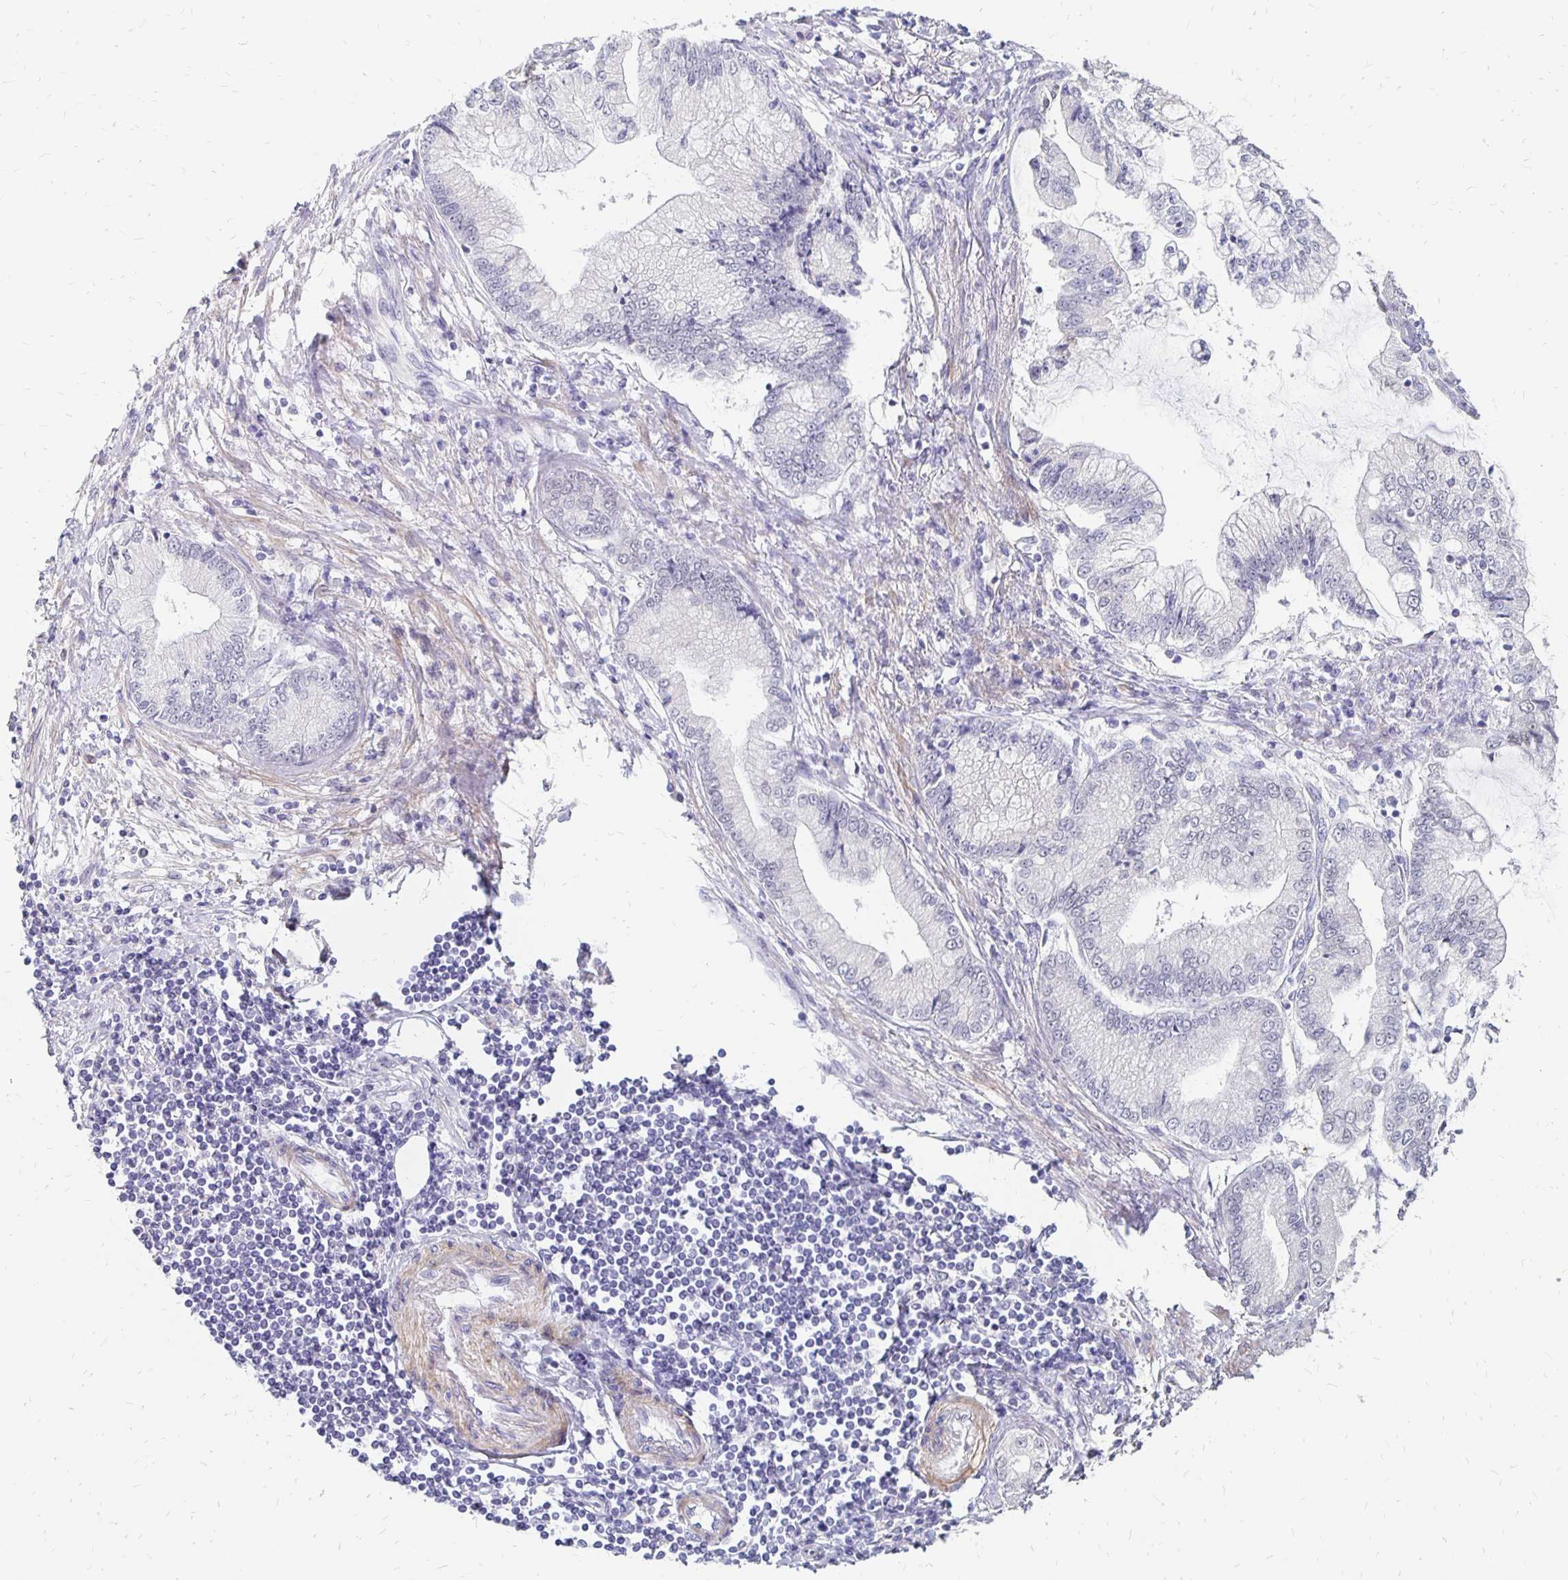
{"staining": {"intensity": "negative", "quantity": "none", "location": "none"}, "tissue": "stomach cancer", "cell_type": "Tumor cells", "image_type": "cancer", "snomed": [{"axis": "morphology", "description": "Adenocarcinoma, NOS"}, {"axis": "topography", "description": "Stomach, upper"}], "caption": "Tumor cells show no significant protein positivity in stomach cancer.", "gene": "ATOSB", "patient": {"sex": "female", "age": 74}}